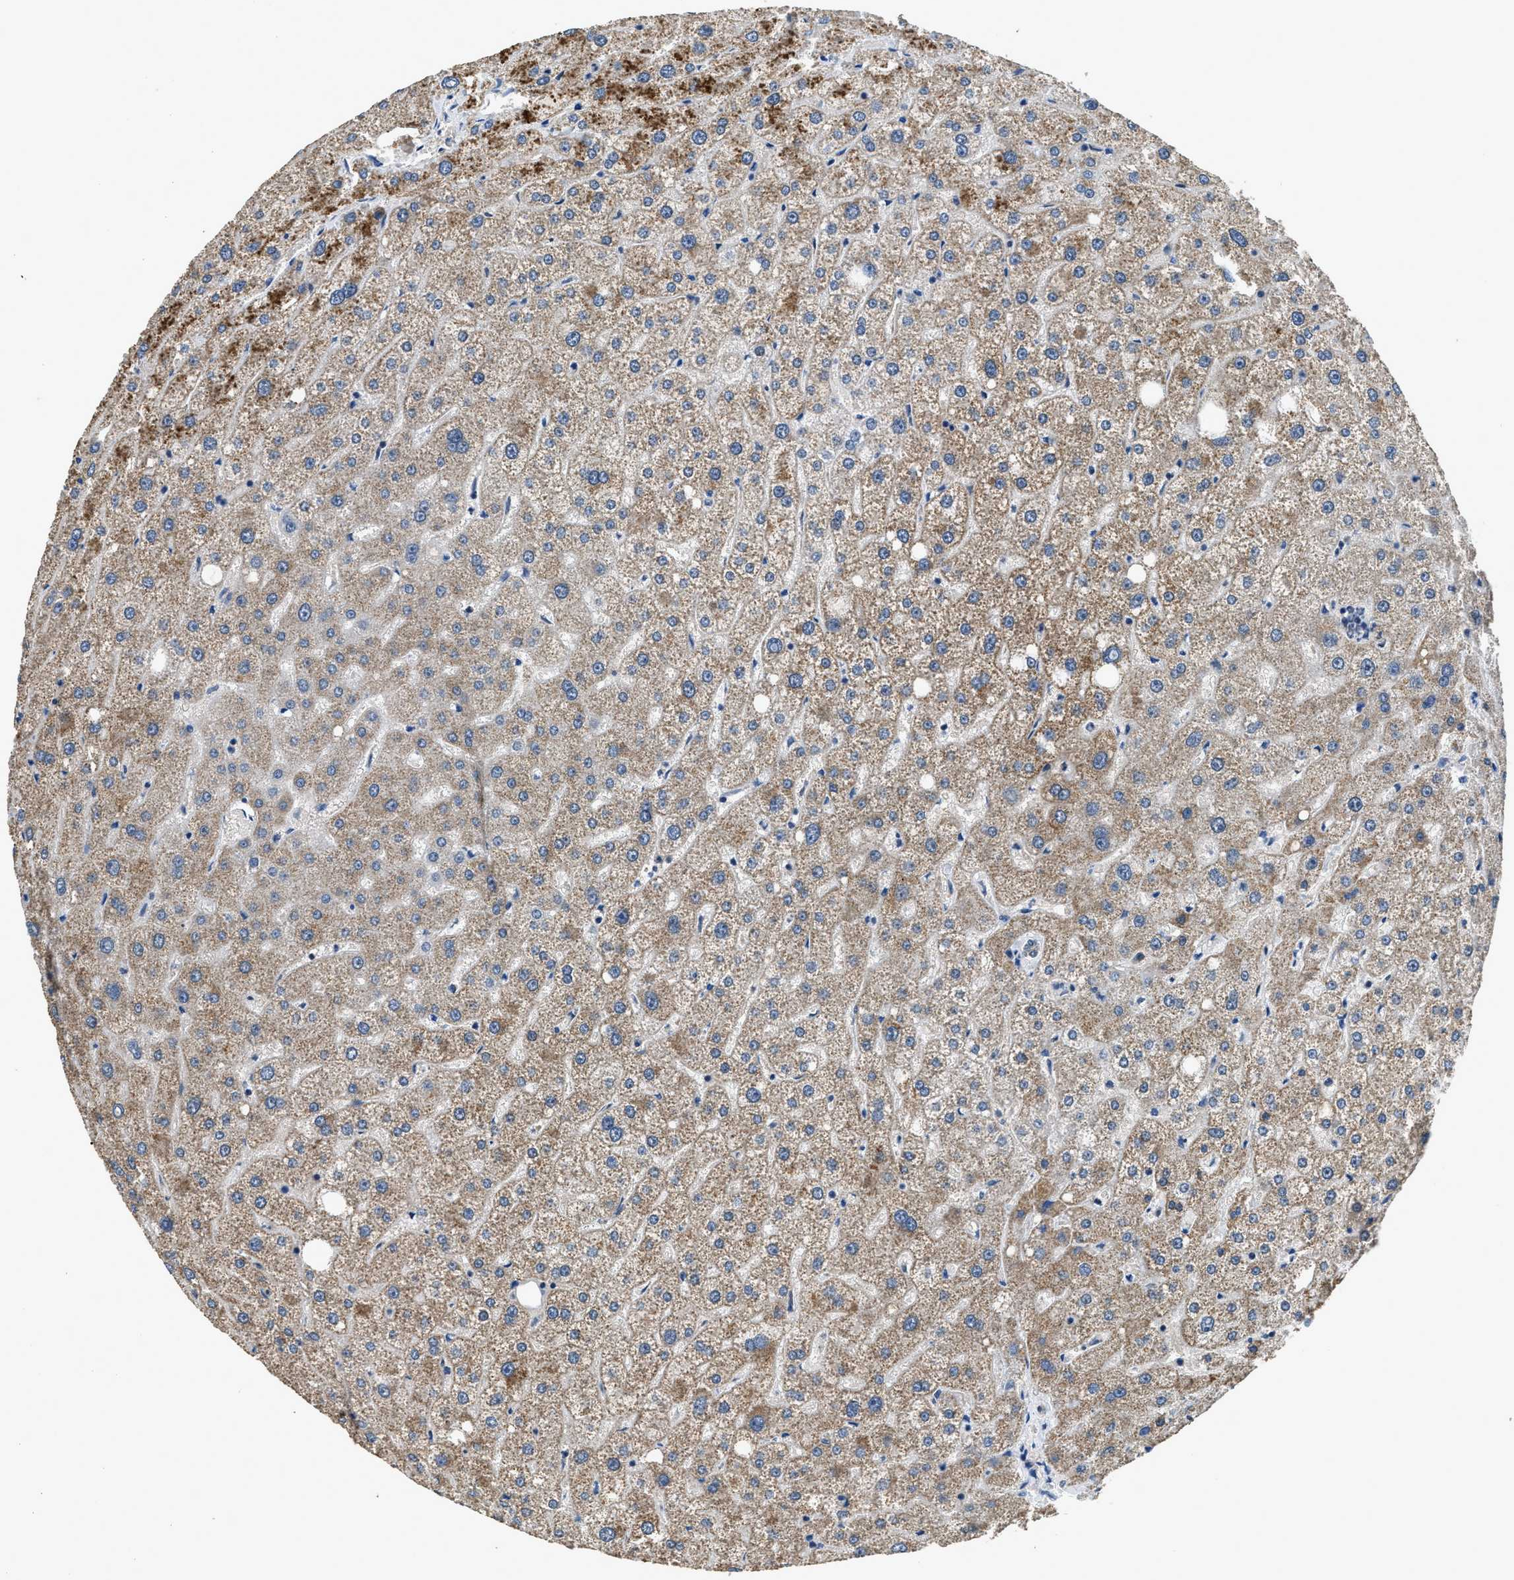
{"staining": {"intensity": "weak", "quantity": ">75%", "location": "cytoplasmic/membranous"}, "tissue": "liver", "cell_type": "Cholangiocytes", "image_type": "normal", "snomed": [{"axis": "morphology", "description": "Normal tissue, NOS"}, {"axis": "topography", "description": "Liver"}], "caption": "Liver stained with a brown dye demonstrates weak cytoplasmic/membranous positive staining in about >75% of cholangiocytes.", "gene": "SSH2", "patient": {"sex": "male", "age": 73}}